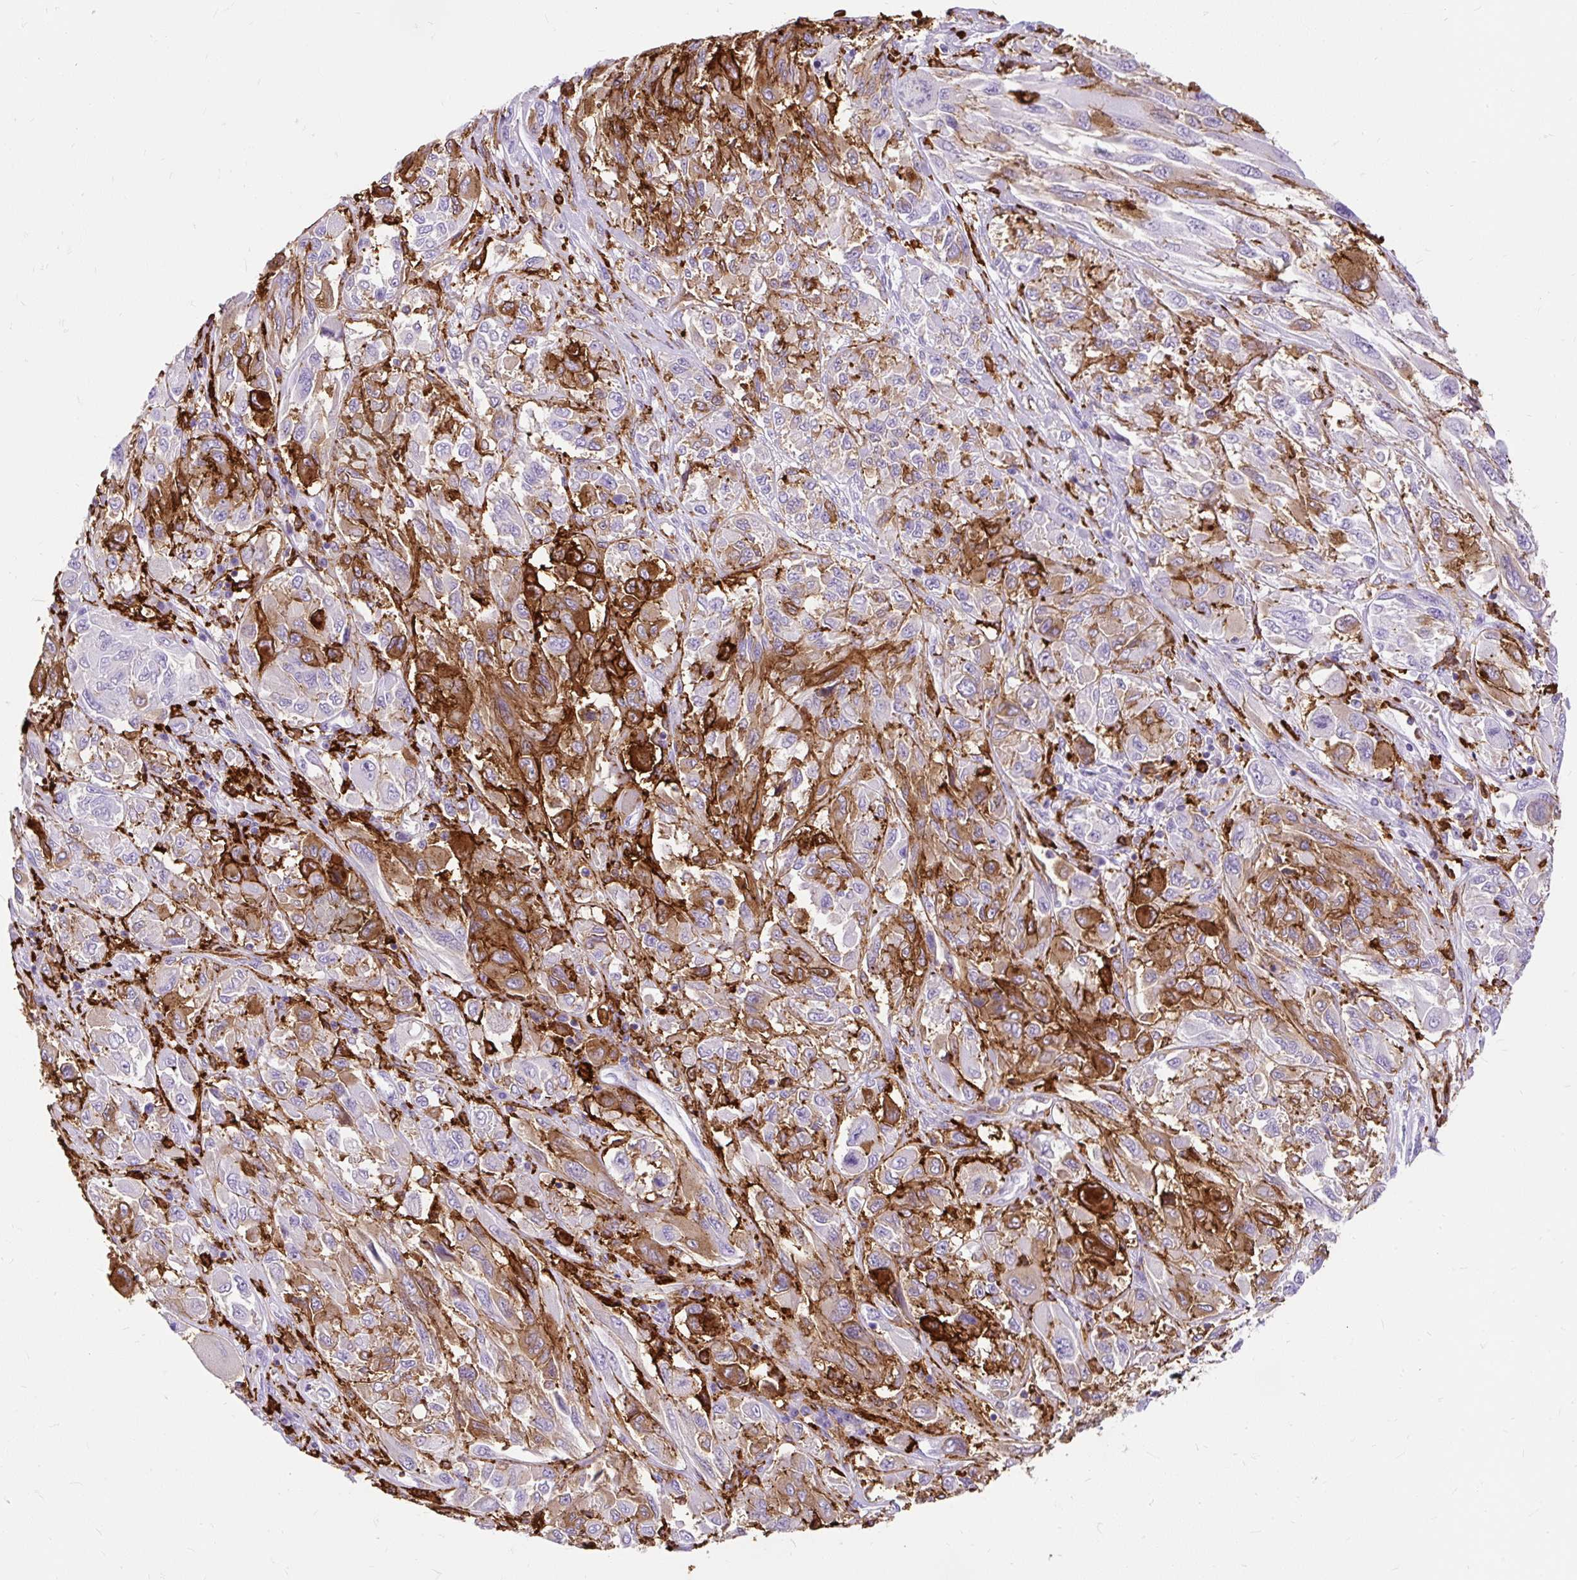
{"staining": {"intensity": "strong", "quantity": "25%-75%", "location": "cytoplasmic/membranous"}, "tissue": "melanoma", "cell_type": "Tumor cells", "image_type": "cancer", "snomed": [{"axis": "morphology", "description": "Malignant melanoma, NOS"}, {"axis": "topography", "description": "Skin"}], "caption": "Strong cytoplasmic/membranous expression is identified in about 25%-75% of tumor cells in melanoma. The staining was performed using DAB to visualize the protein expression in brown, while the nuclei were stained in blue with hematoxylin (Magnification: 20x).", "gene": "HLA-DRA", "patient": {"sex": "female", "age": 91}}